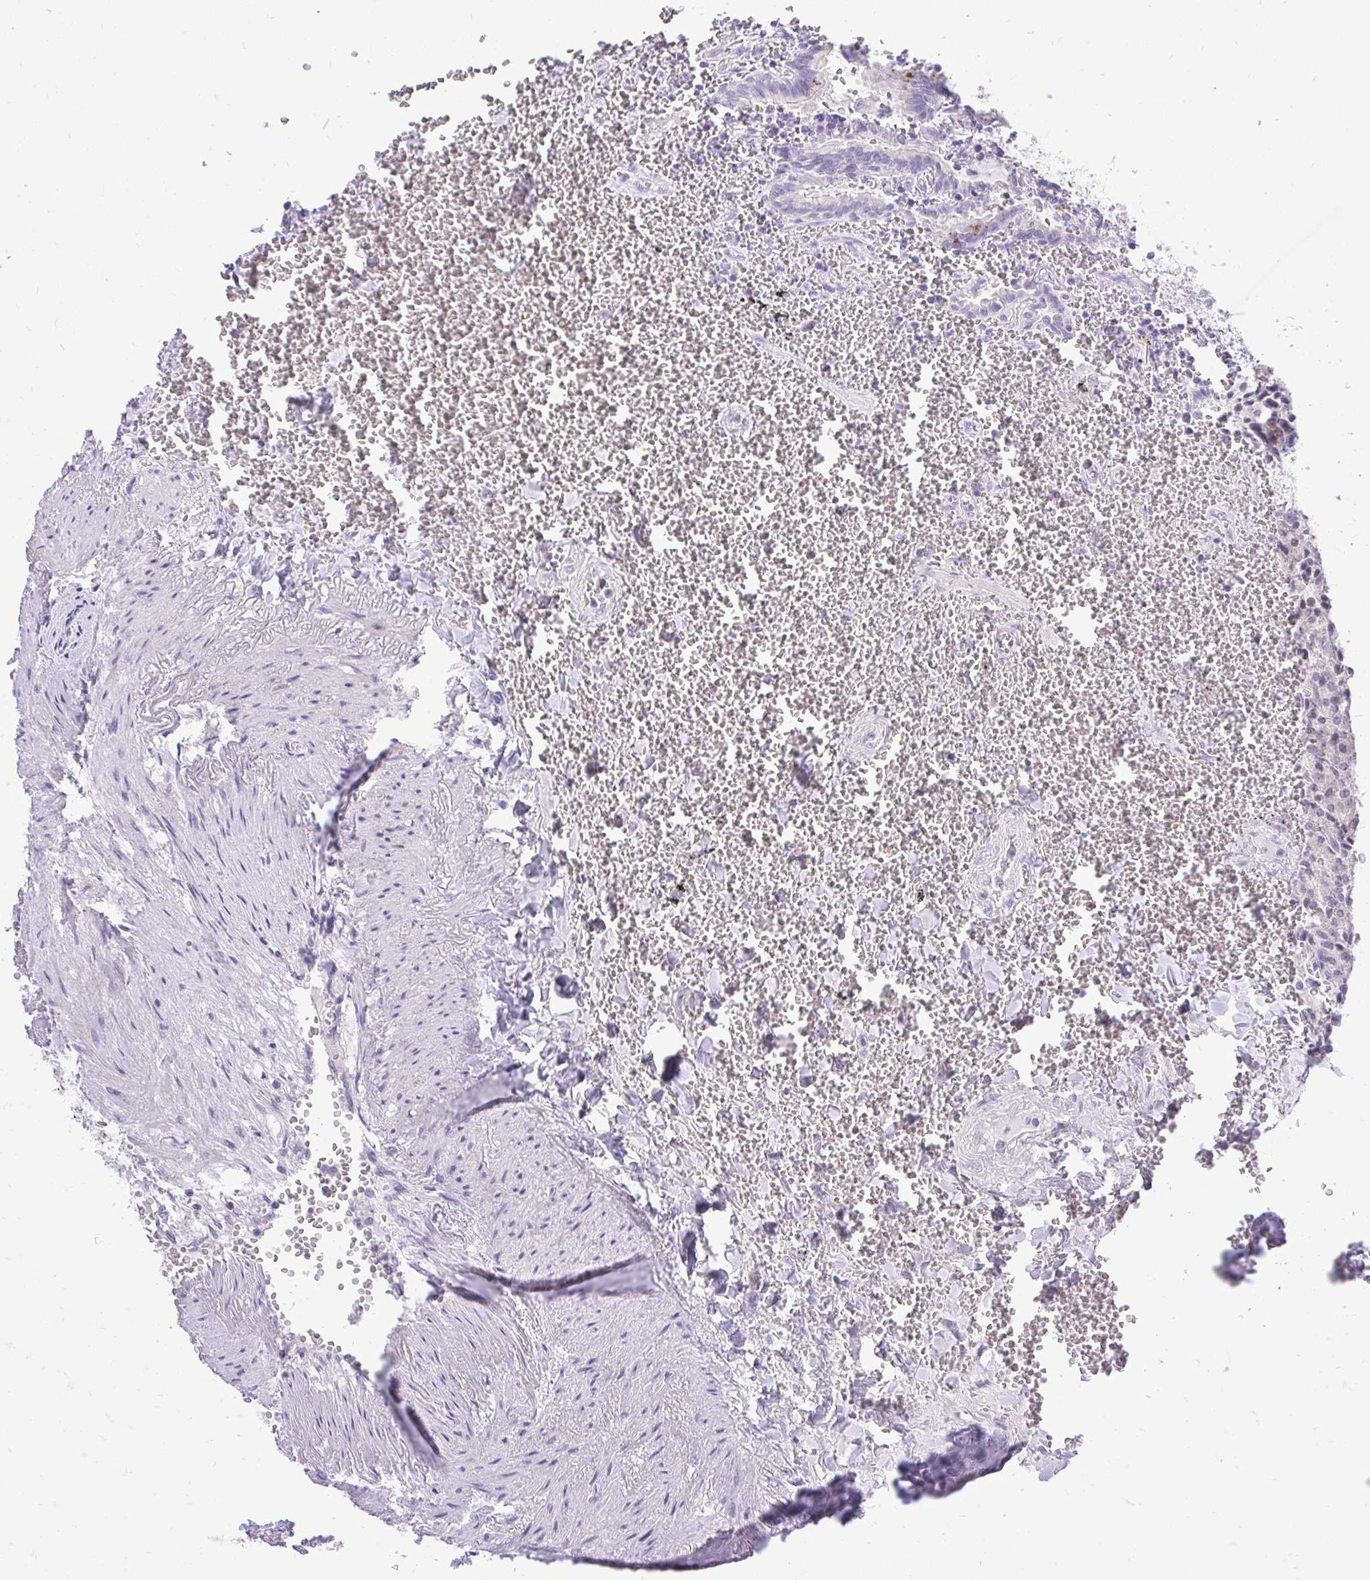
{"staining": {"intensity": "weak", "quantity": "<25%", "location": "nuclear"}, "tissue": "carcinoid", "cell_type": "Tumor cells", "image_type": "cancer", "snomed": [{"axis": "morphology", "description": "Carcinoid, malignant, NOS"}, {"axis": "topography", "description": "Lung"}], "caption": "Tumor cells are negative for brown protein staining in carcinoid (malignant).", "gene": "OR8D1", "patient": {"sex": "male", "age": 70}}